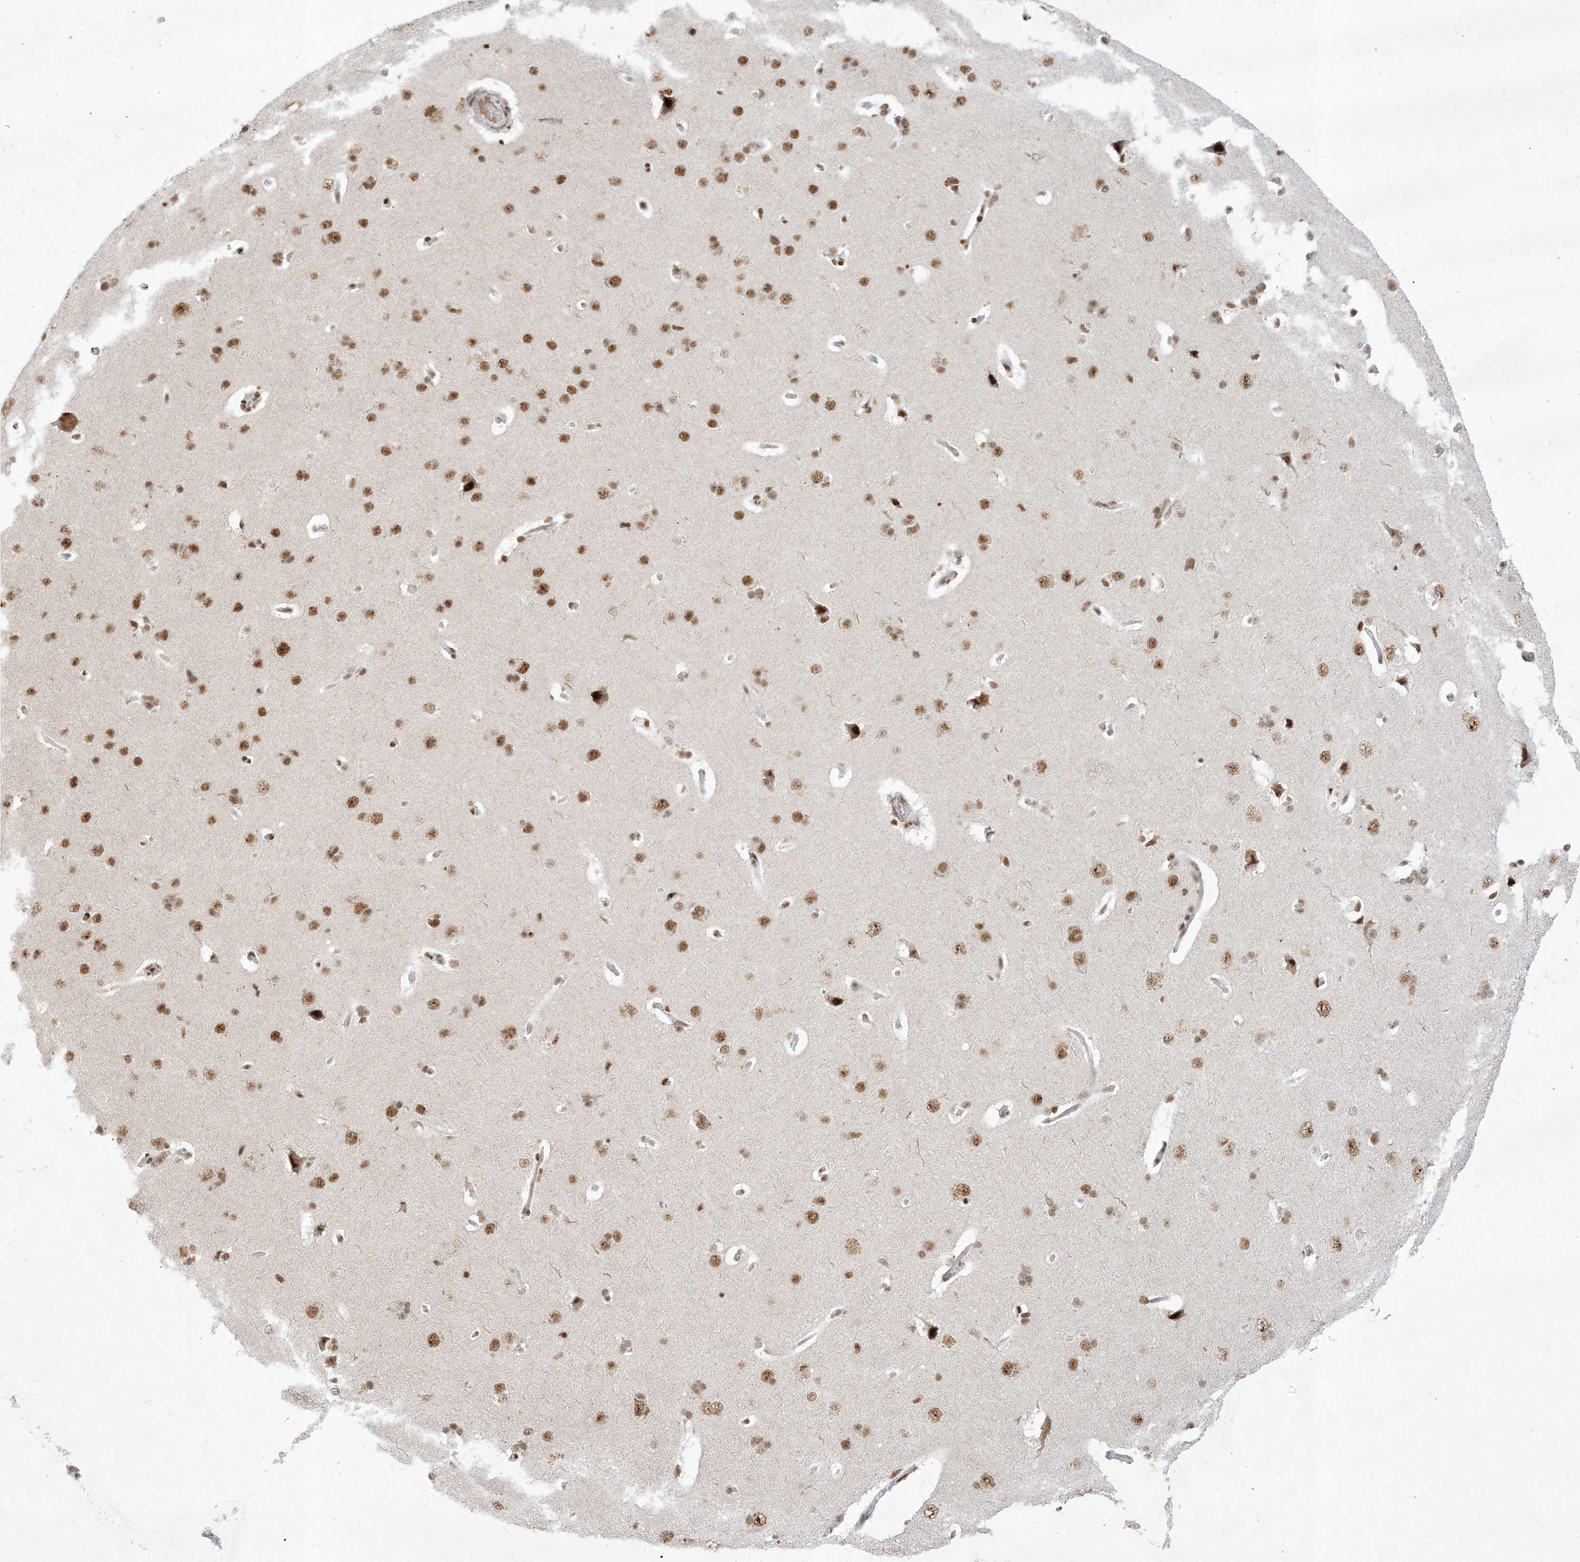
{"staining": {"intensity": "moderate", "quantity": ">75%", "location": "nuclear"}, "tissue": "cerebral cortex", "cell_type": "Endothelial cells", "image_type": "normal", "snomed": [{"axis": "morphology", "description": "Normal tissue, NOS"}, {"axis": "topography", "description": "Cerebral cortex"}], "caption": "Immunohistochemical staining of benign cerebral cortex demonstrates >75% levels of moderate nuclear protein positivity in approximately >75% of endothelial cells. The staining is performed using DAB (3,3'-diaminobenzidine) brown chromogen to label protein expression. The nuclei are counter-stained blue using hematoxylin.", "gene": "PPIL2", "patient": {"sex": "male", "age": 62}}